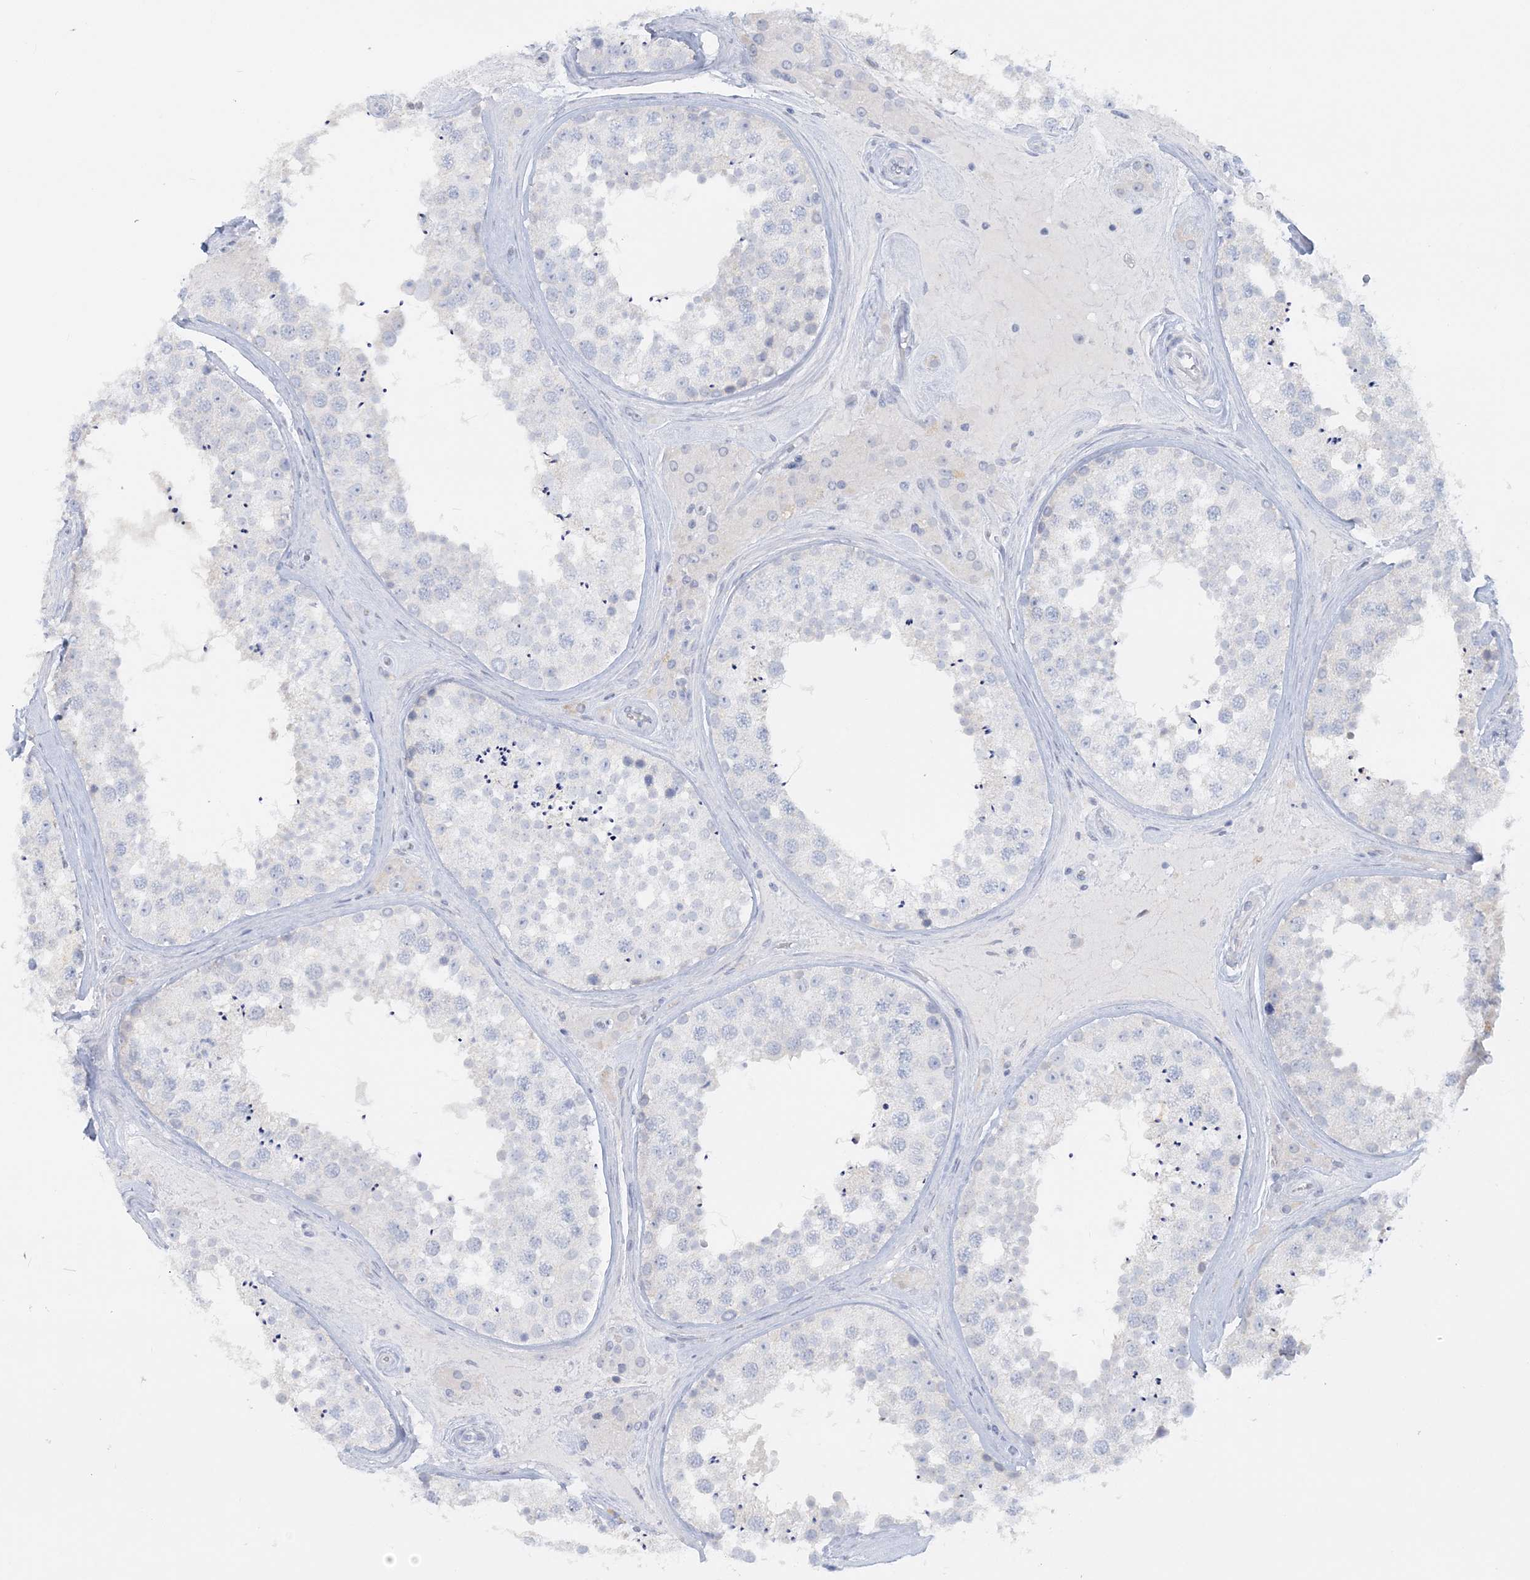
{"staining": {"intensity": "negative", "quantity": "none", "location": "none"}, "tissue": "testis", "cell_type": "Cells in seminiferous ducts", "image_type": "normal", "snomed": [{"axis": "morphology", "description": "Normal tissue, NOS"}, {"axis": "topography", "description": "Testis"}], "caption": "Immunohistochemistry photomicrograph of benign testis: testis stained with DAB reveals no significant protein positivity in cells in seminiferous ducts.", "gene": "ENSG00000288637", "patient": {"sex": "male", "age": 46}}